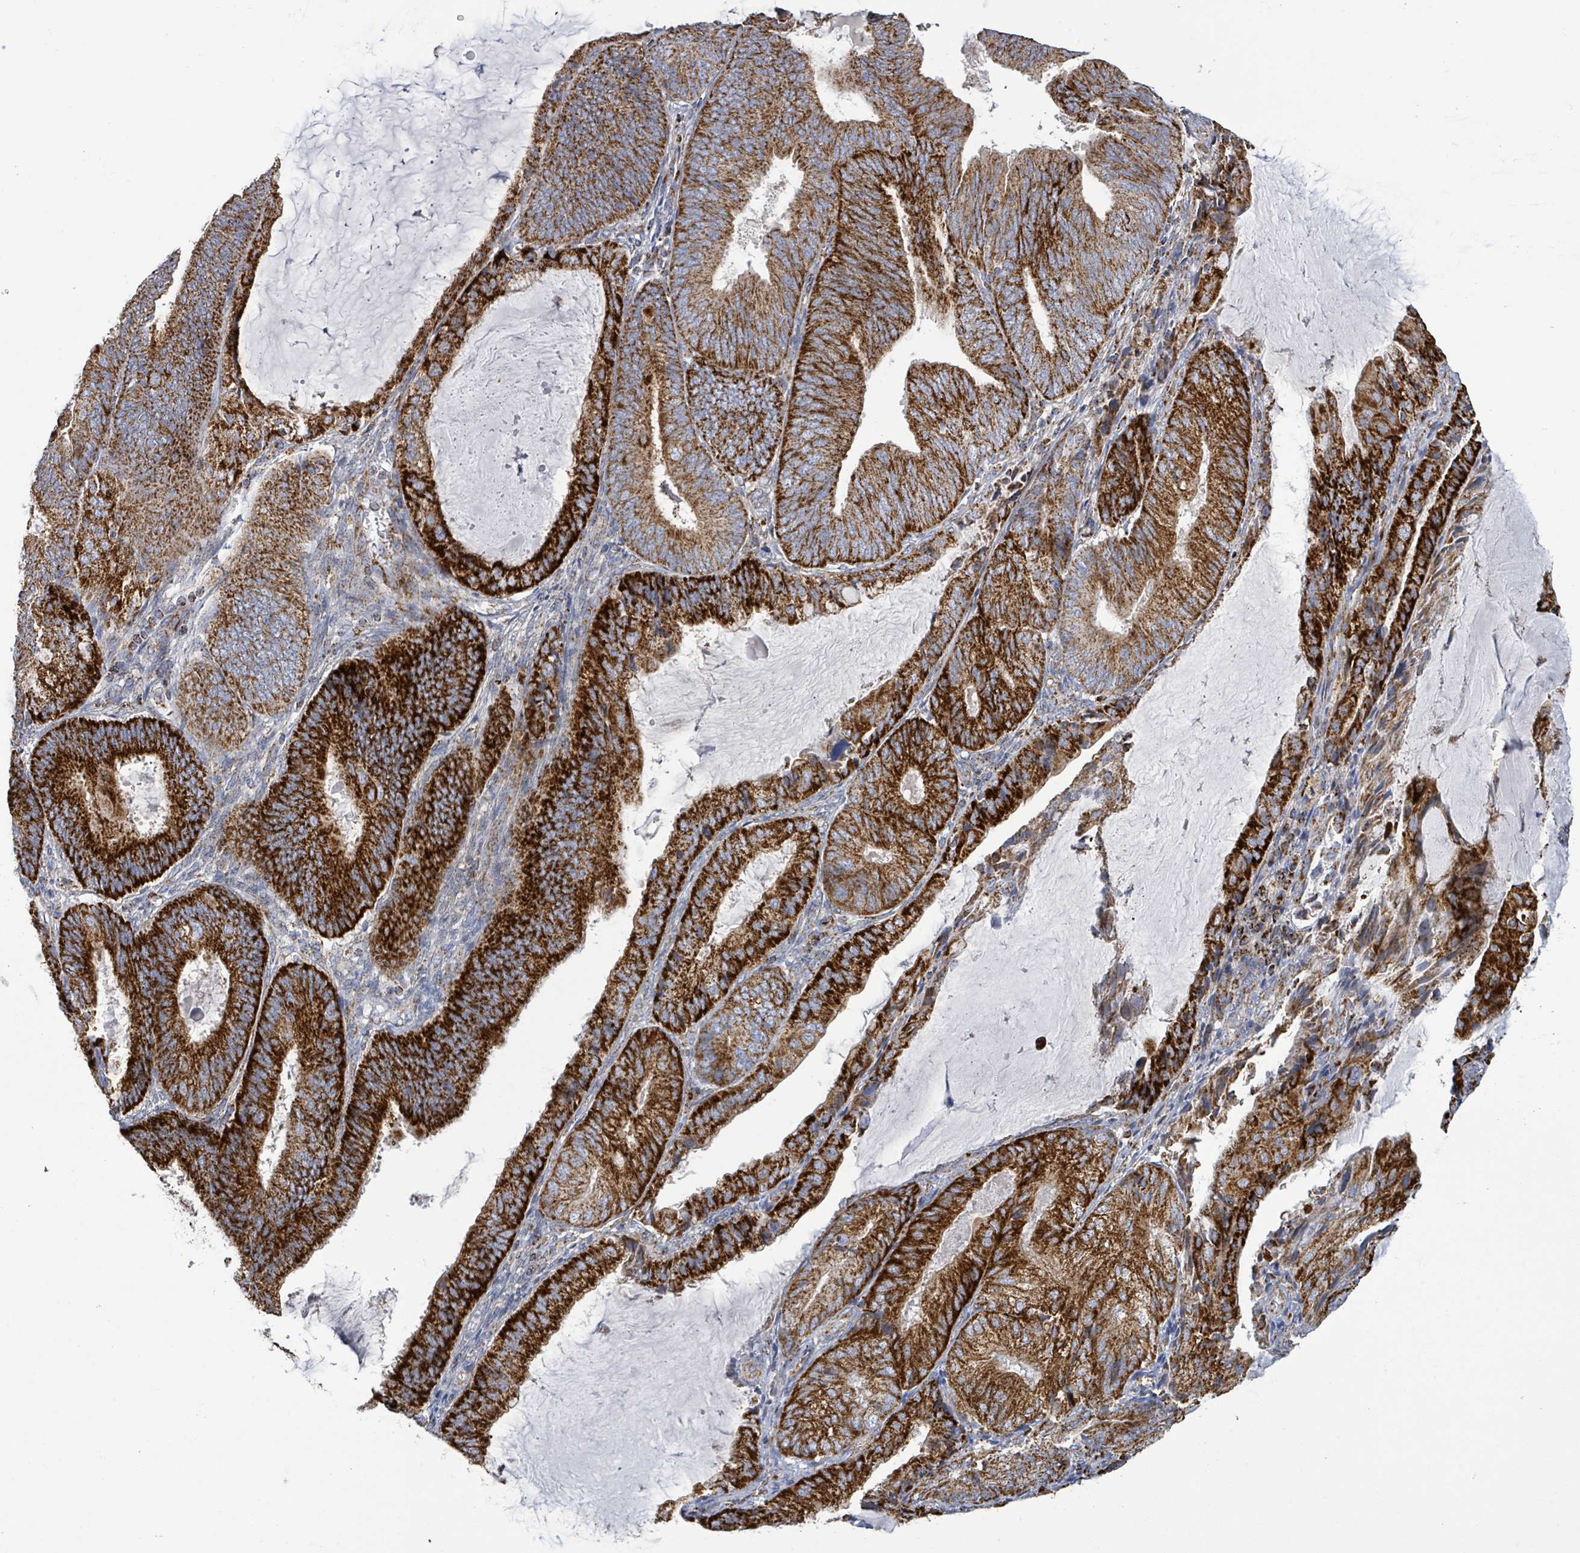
{"staining": {"intensity": "strong", "quantity": ">75%", "location": "cytoplasmic/membranous"}, "tissue": "endometrial cancer", "cell_type": "Tumor cells", "image_type": "cancer", "snomed": [{"axis": "morphology", "description": "Adenocarcinoma, NOS"}, {"axis": "topography", "description": "Endometrium"}], "caption": "This histopathology image shows immunohistochemistry staining of human endometrial cancer (adenocarcinoma), with high strong cytoplasmic/membranous expression in approximately >75% of tumor cells.", "gene": "SUCLG2", "patient": {"sex": "female", "age": 81}}